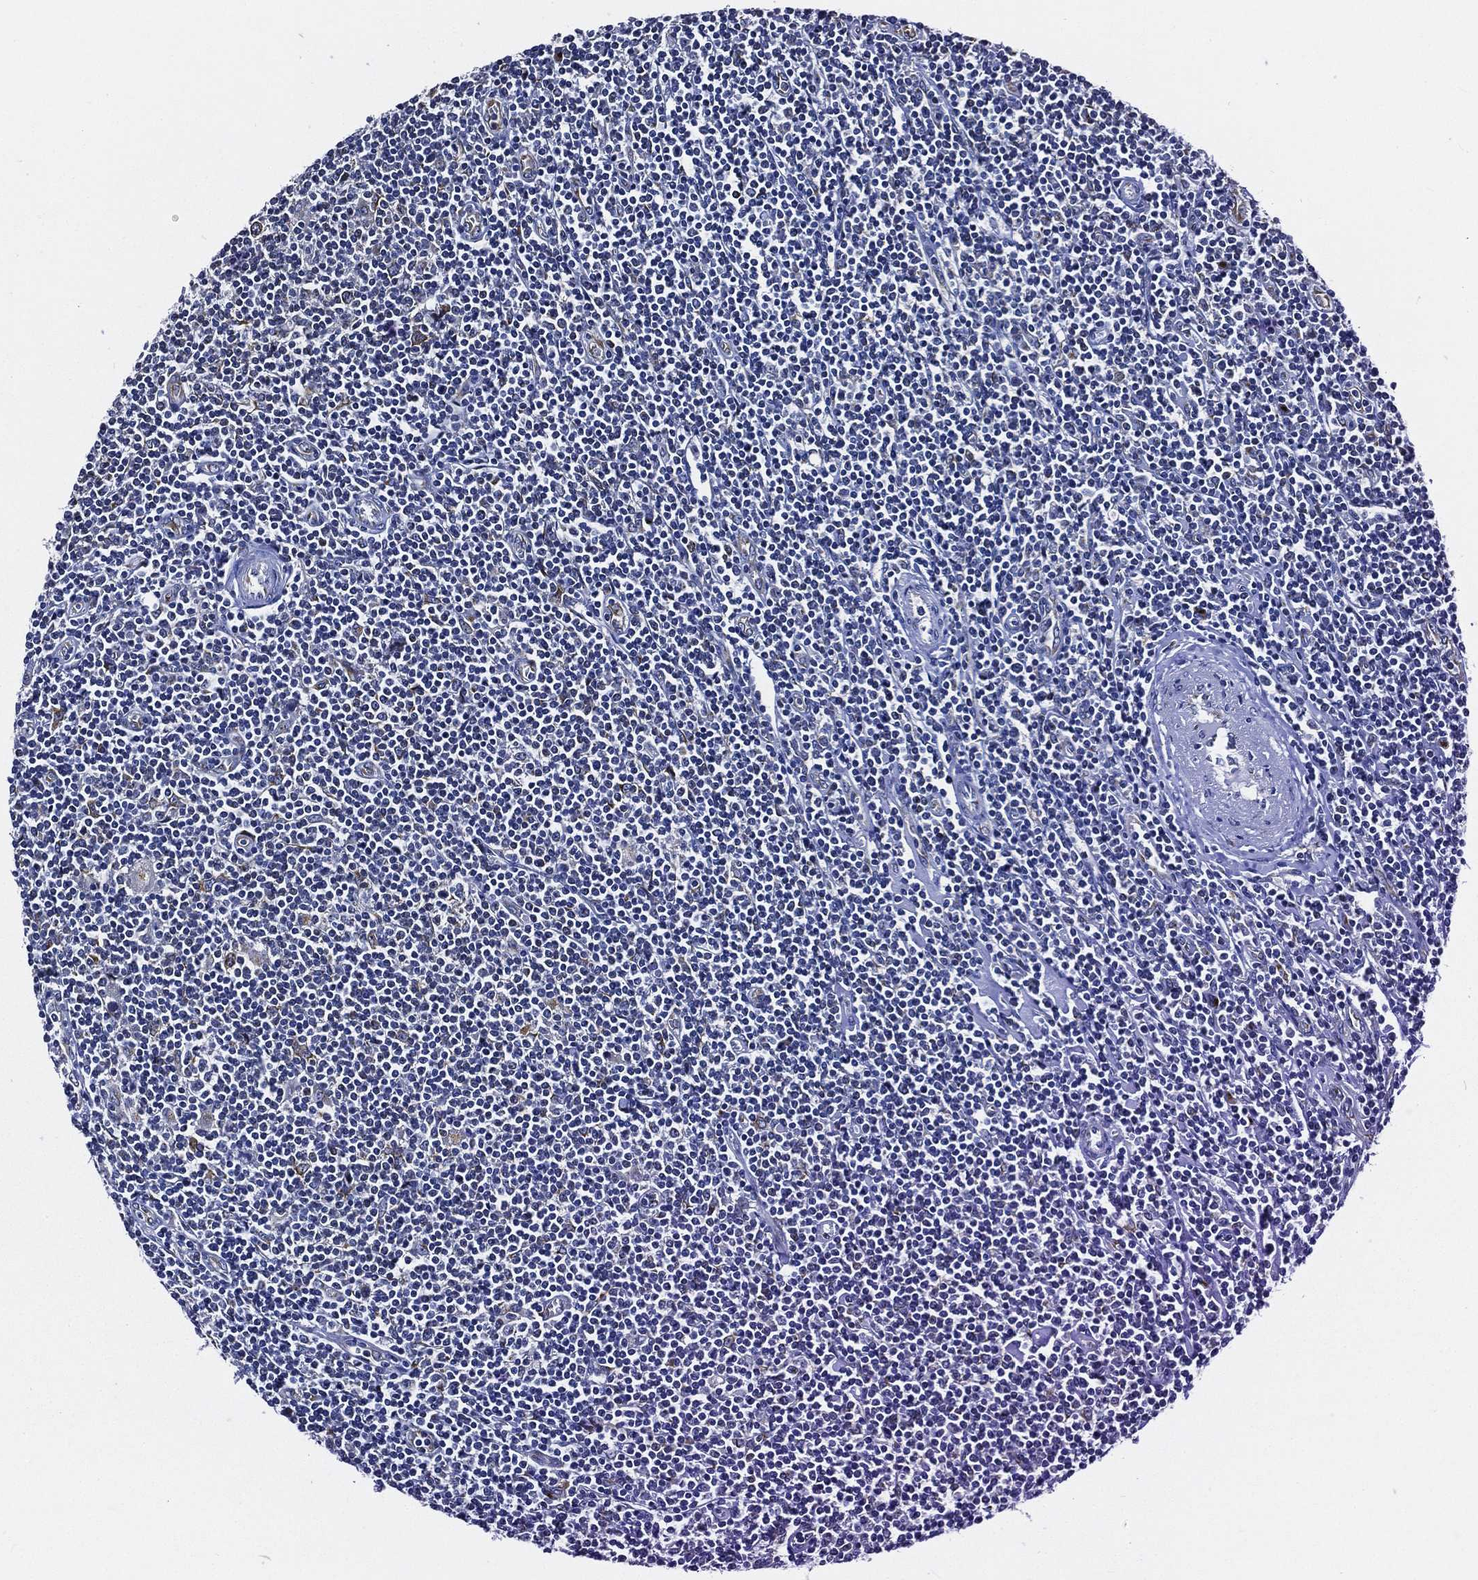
{"staining": {"intensity": "strong", "quantity": "25%-75%", "location": "nuclear"}, "tissue": "lymphoma", "cell_type": "Tumor cells", "image_type": "cancer", "snomed": [{"axis": "morphology", "description": "Hodgkin's disease, NOS"}, {"axis": "topography", "description": "Lymph node"}], "caption": "Lymphoma stained for a protein shows strong nuclear positivity in tumor cells.", "gene": "TICAM1", "patient": {"sex": "male", "age": 40}}